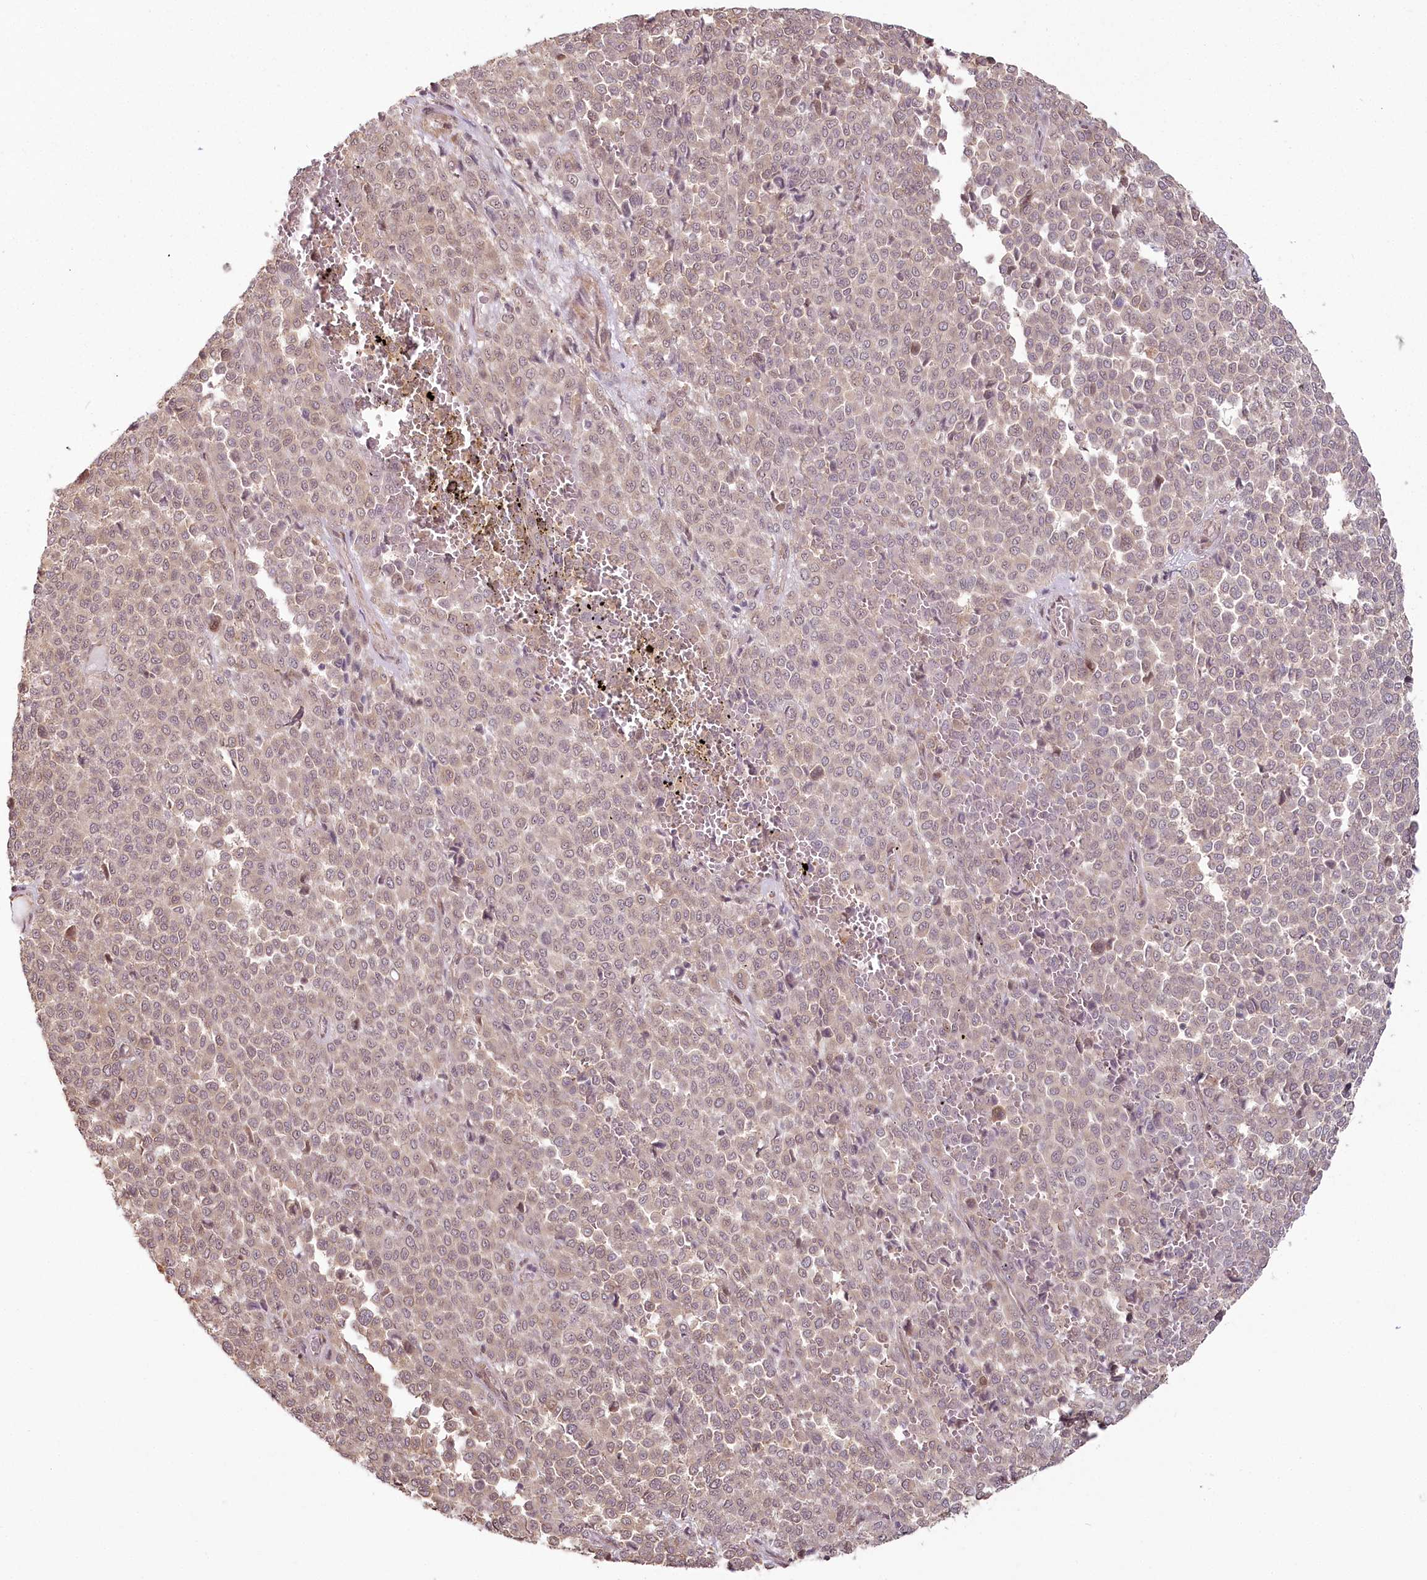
{"staining": {"intensity": "weak", "quantity": ">75%", "location": "cytoplasmic/membranous,nuclear"}, "tissue": "melanoma", "cell_type": "Tumor cells", "image_type": "cancer", "snomed": [{"axis": "morphology", "description": "Malignant melanoma, Metastatic site"}, {"axis": "topography", "description": "Pancreas"}], "caption": "An immunohistochemistry (IHC) histopathology image of neoplastic tissue is shown. Protein staining in brown highlights weak cytoplasmic/membranous and nuclear positivity in melanoma within tumor cells.", "gene": "R3HDM2", "patient": {"sex": "female", "age": 30}}